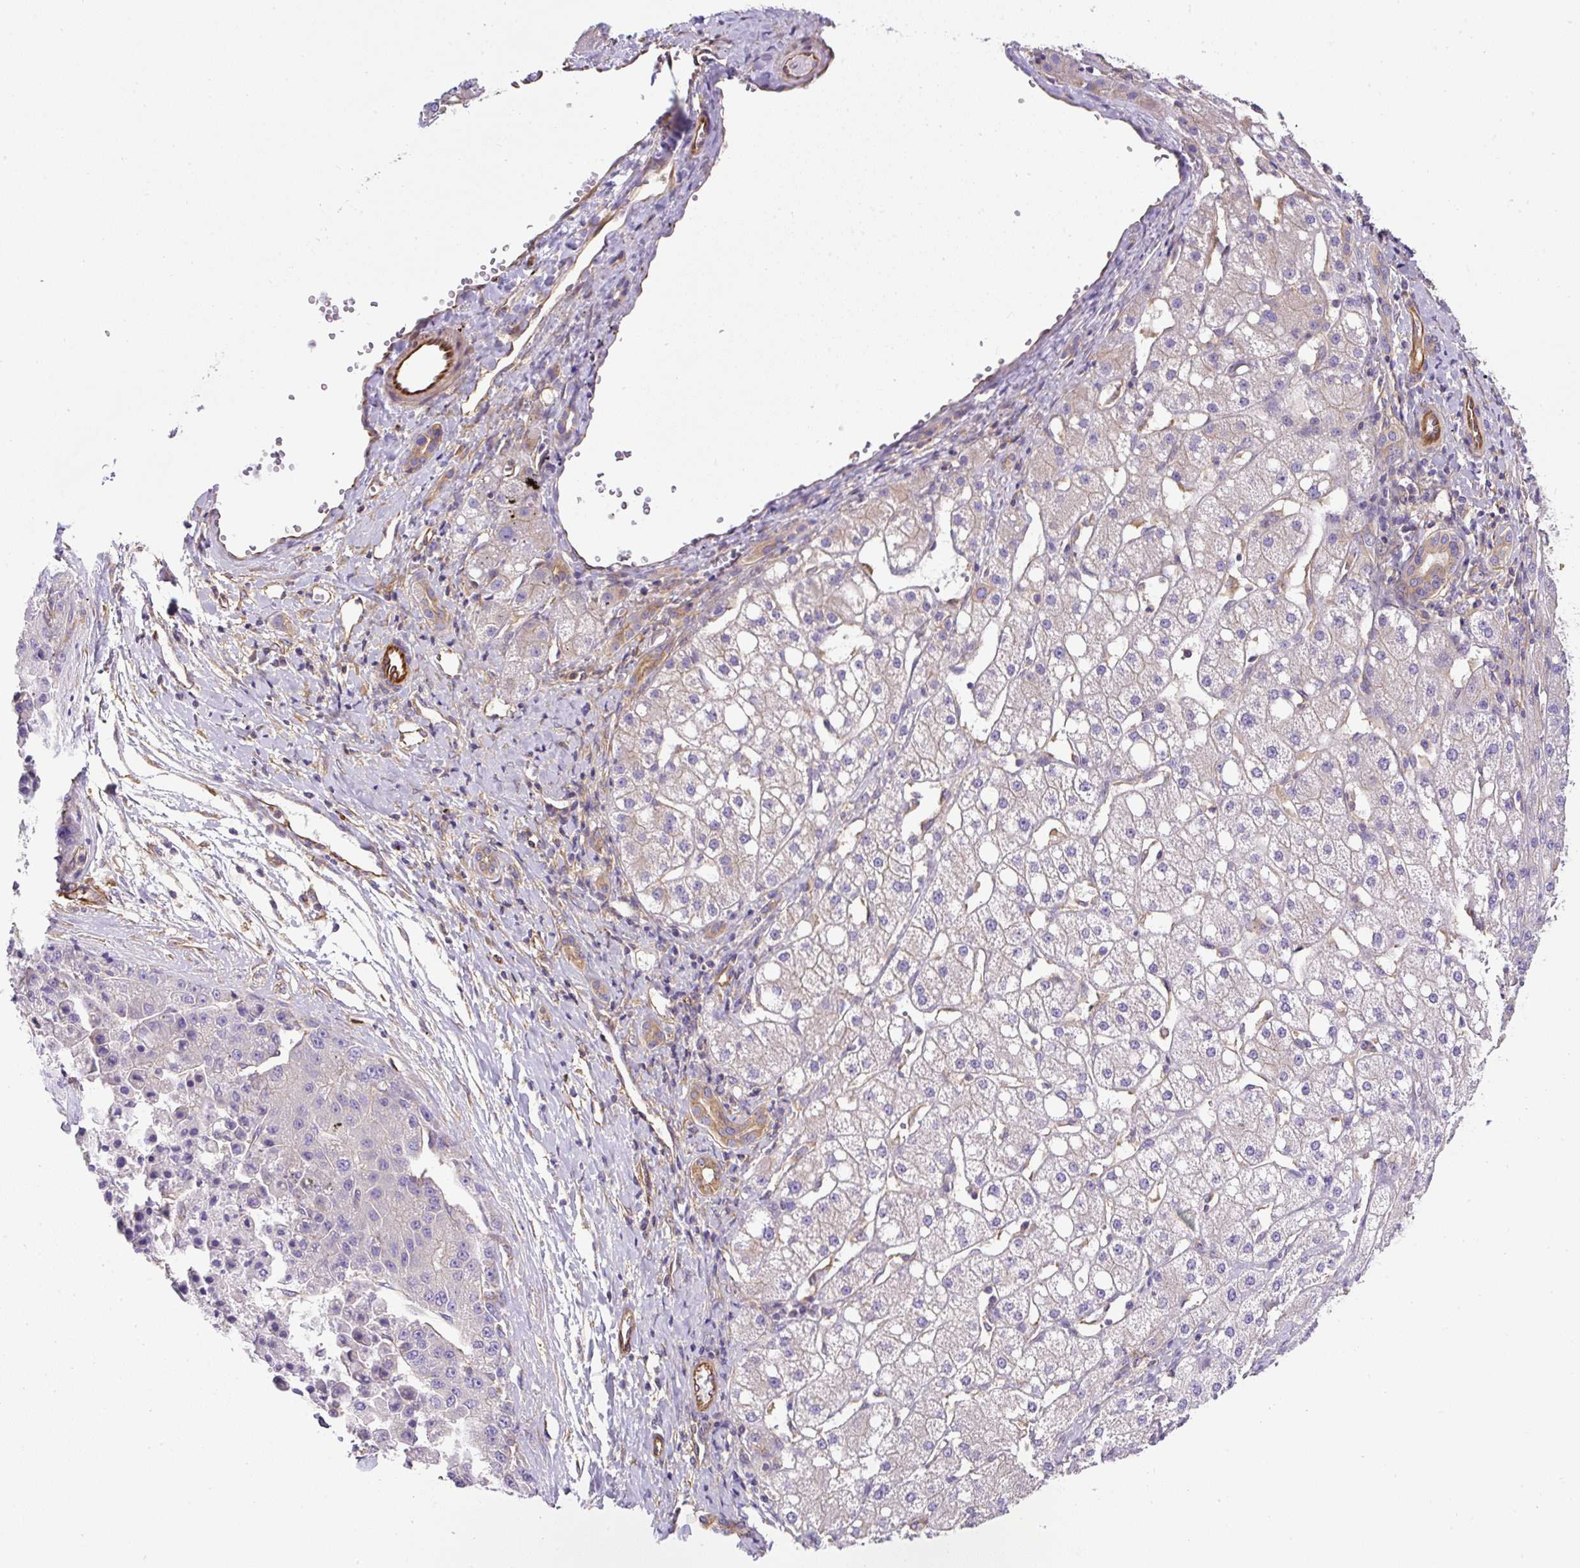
{"staining": {"intensity": "negative", "quantity": "none", "location": "none"}, "tissue": "liver cancer", "cell_type": "Tumor cells", "image_type": "cancer", "snomed": [{"axis": "morphology", "description": "Carcinoma, Hepatocellular, NOS"}, {"axis": "topography", "description": "Liver"}], "caption": "Tumor cells show no significant protein expression in liver cancer (hepatocellular carcinoma).", "gene": "DCTN1", "patient": {"sex": "male", "age": 67}}